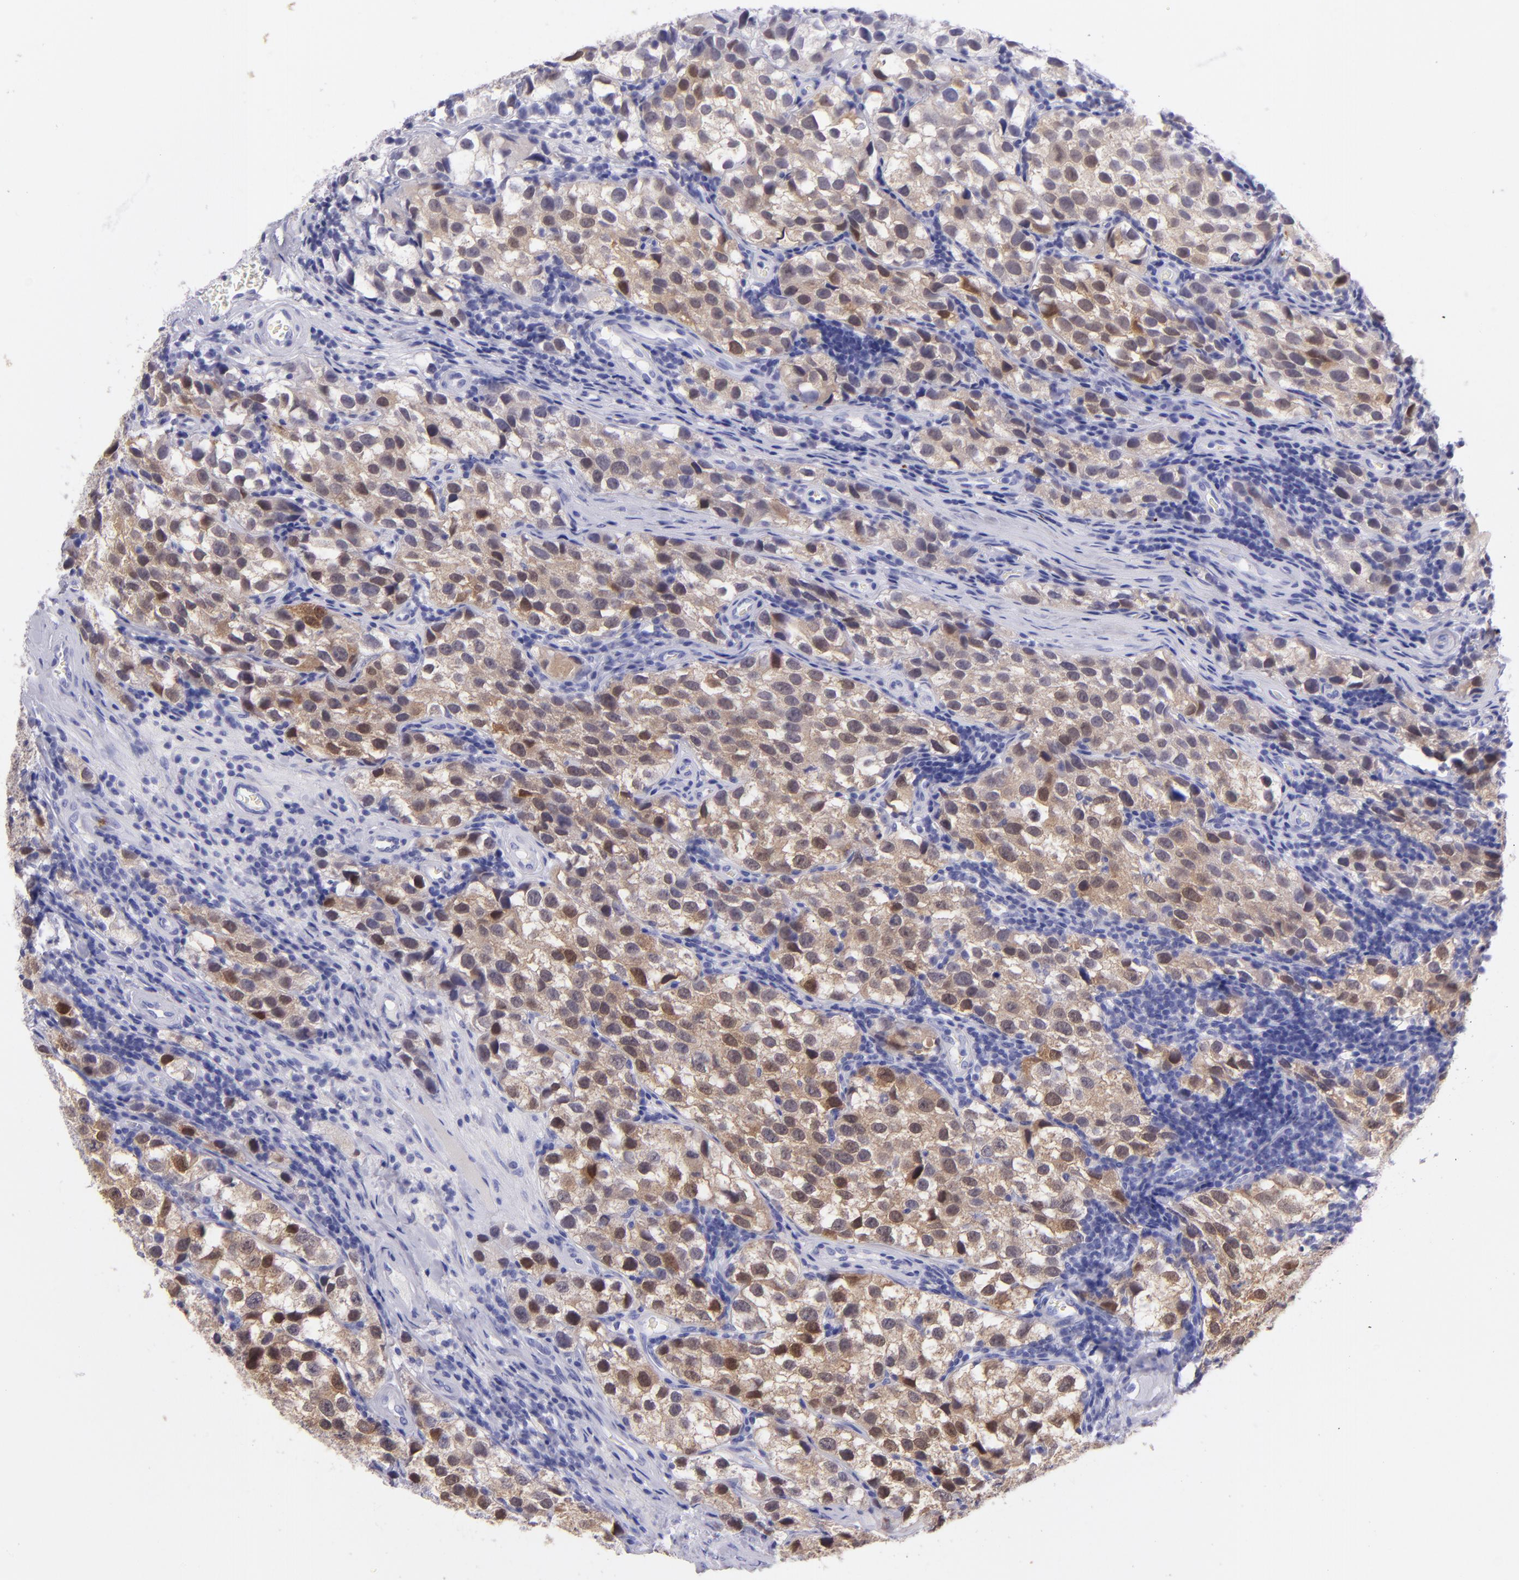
{"staining": {"intensity": "moderate", "quantity": ">75%", "location": "cytoplasmic/membranous"}, "tissue": "testis cancer", "cell_type": "Tumor cells", "image_type": "cancer", "snomed": [{"axis": "morphology", "description": "Seminoma, NOS"}, {"axis": "topography", "description": "Testis"}], "caption": "Moderate cytoplasmic/membranous positivity for a protein is seen in approximately >75% of tumor cells of testis seminoma using immunohistochemistry.", "gene": "UCHL1", "patient": {"sex": "male", "age": 39}}